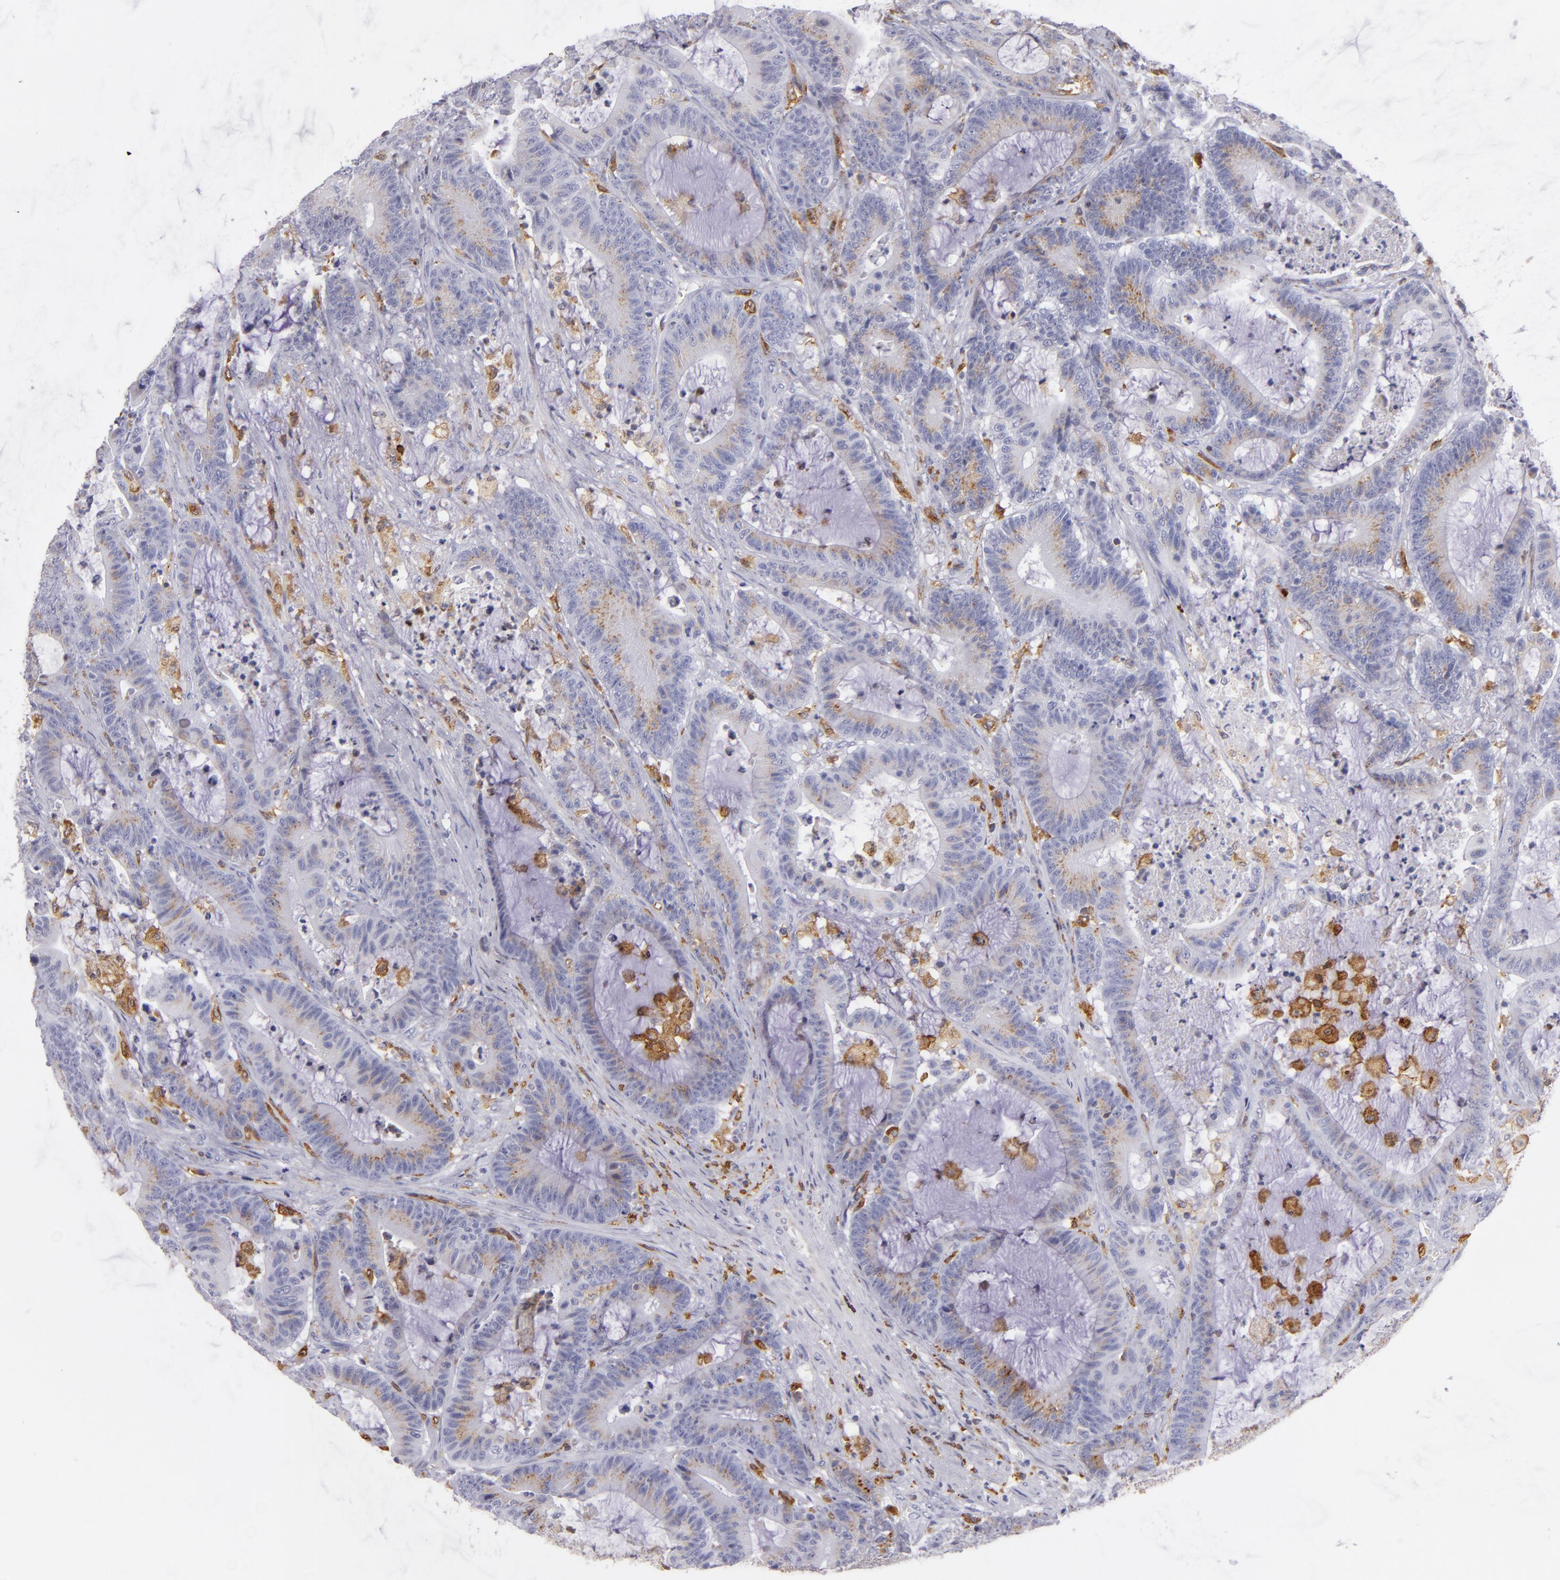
{"staining": {"intensity": "weak", "quantity": "<25%", "location": "cytoplasmic/membranous"}, "tissue": "colorectal cancer", "cell_type": "Tumor cells", "image_type": "cancer", "snomed": [{"axis": "morphology", "description": "Adenocarcinoma, NOS"}, {"axis": "topography", "description": "Colon"}], "caption": "This is an immunohistochemistry (IHC) image of human colorectal adenocarcinoma. There is no staining in tumor cells.", "gene": "CD74", "patient": {"sex": "female", "age": 84}}